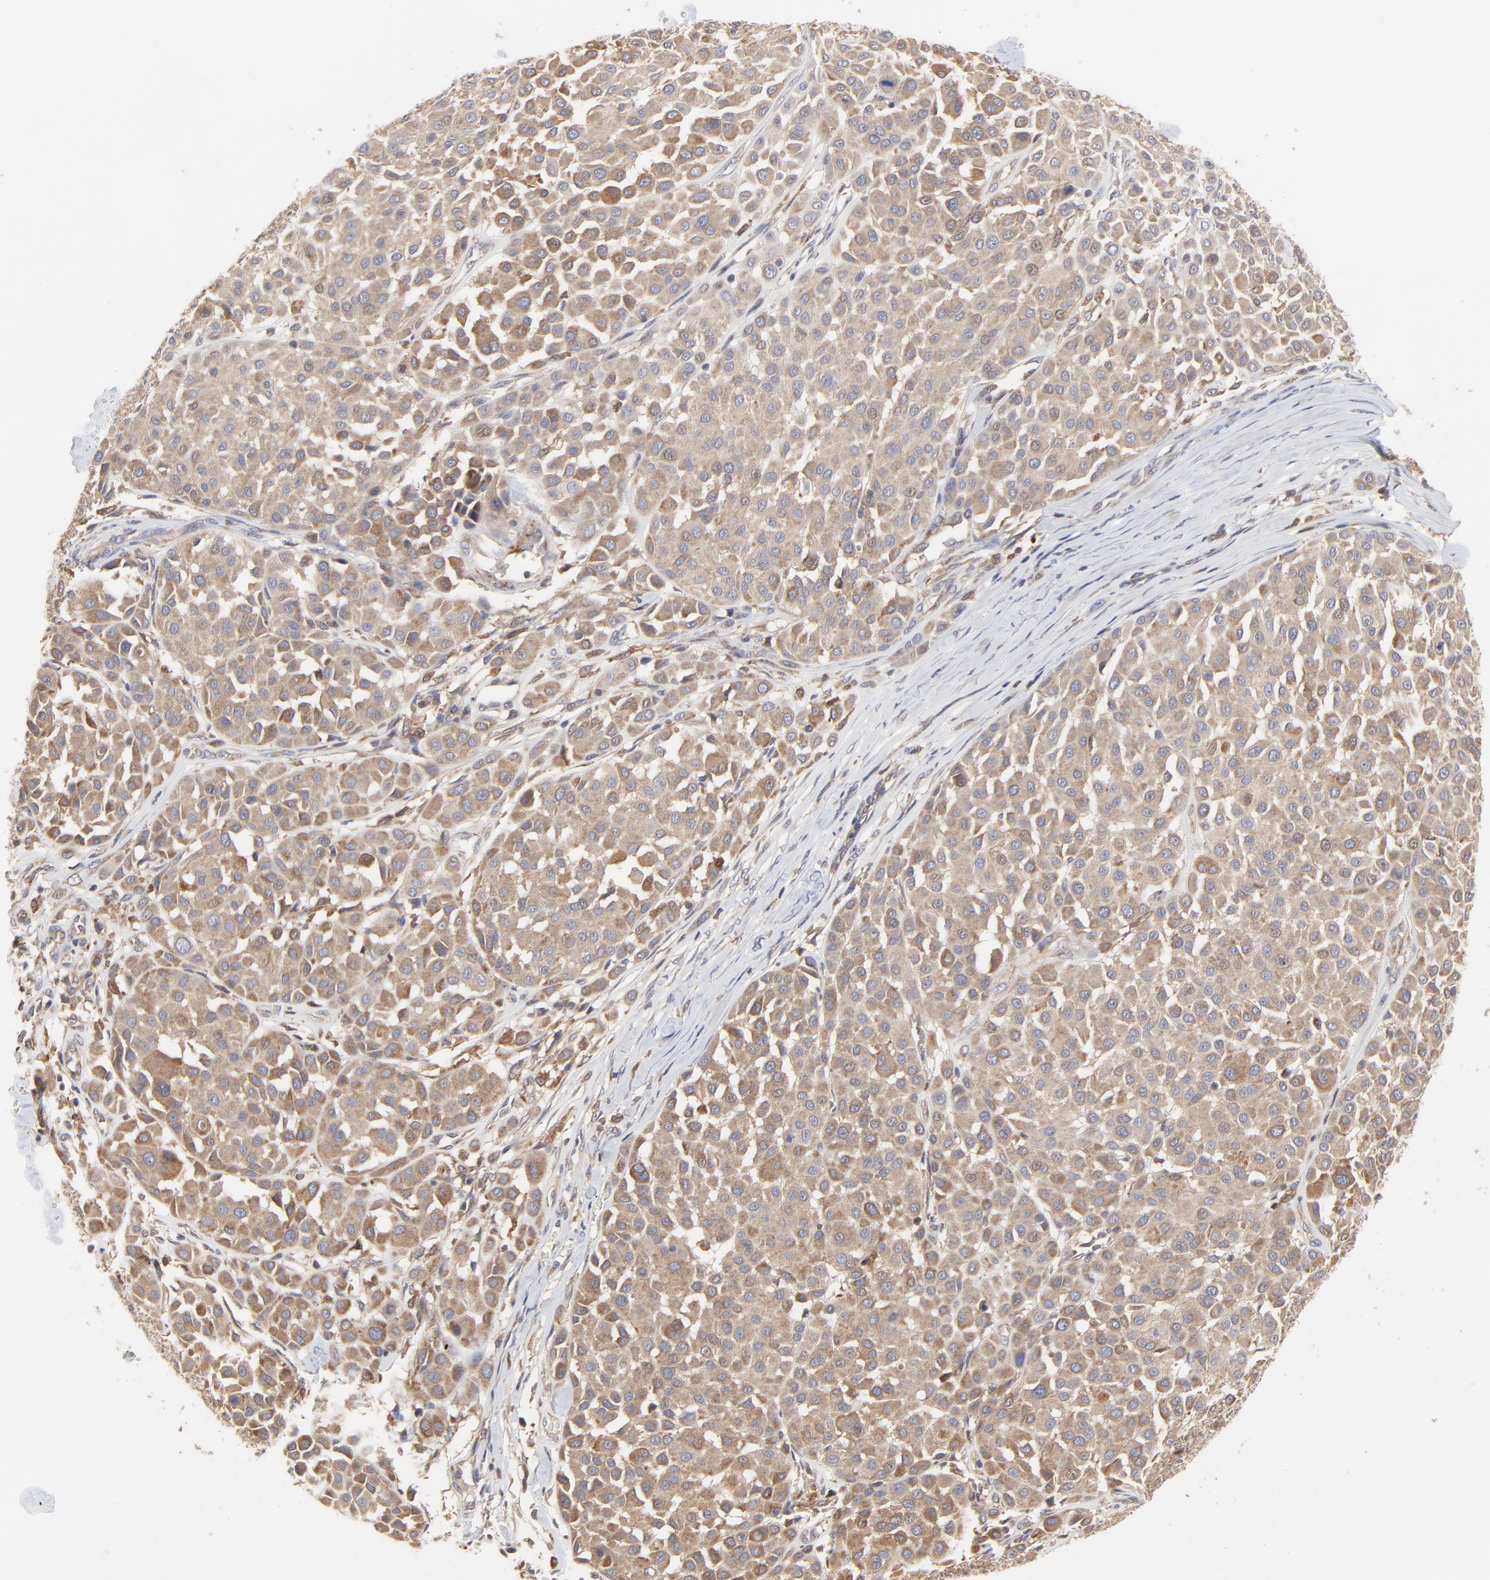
{"staining": {"intensity": "moderate", "quantity": ">75%", "location": "cytoplasmic/membranous"}, "tissue": "melanoma", "cell_type": "Tumor cells", "image_type": "cancer", "snomed": [{"axis": "morphology", "description": "Malignant melanoma, Metastatic site"}, {"axis": "topography", "description": "Soft tissue"}], "caption": "This is a photomicrograph of immunohistochemistry staining of malignant melanoma (metastatic site), which shows moderate staining in the cytoplasmic/membranous of tumor cells.", "gene": "RAB9A", "patient": {"sex": "male", "age": 41}}